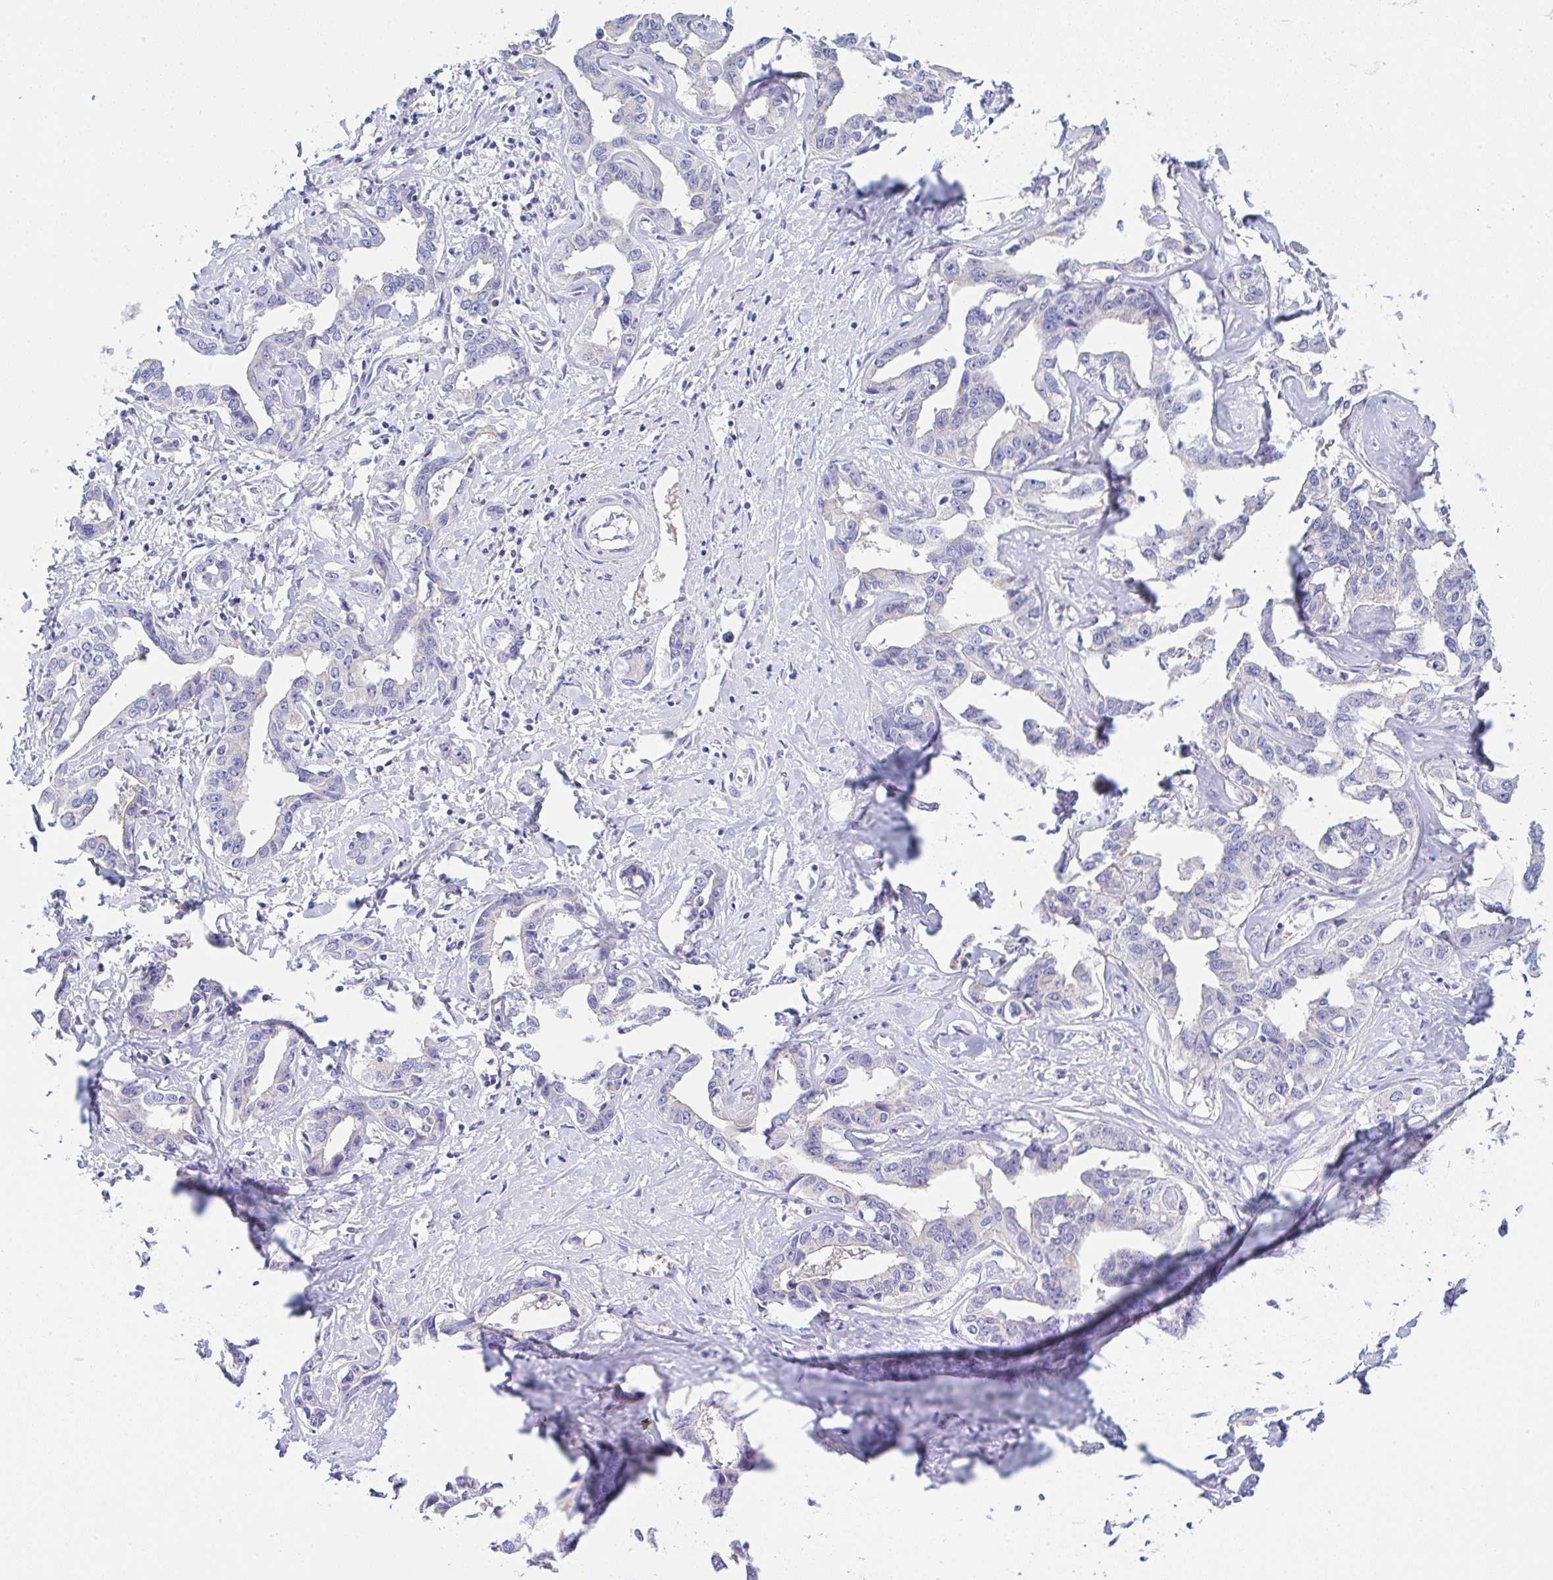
{"staining": {"intensity": "negative", "quantity": "none", "location": "none"}, "tissue": "liver cancer", "cell_type": "Tumor cells", "image_type": "cancer", "snomed": [{"axis": "morphology", "description": "Cholangiocarcinoma"}, {"axis": "topography", "description": "Liver"}], "caption": "This is a image of IHC staining of cholangiocarcinoma (liver), which shows no expression in tumor cells.", "gene": "SERPINE3", "patient": {"sex": "male", "age": 59}}